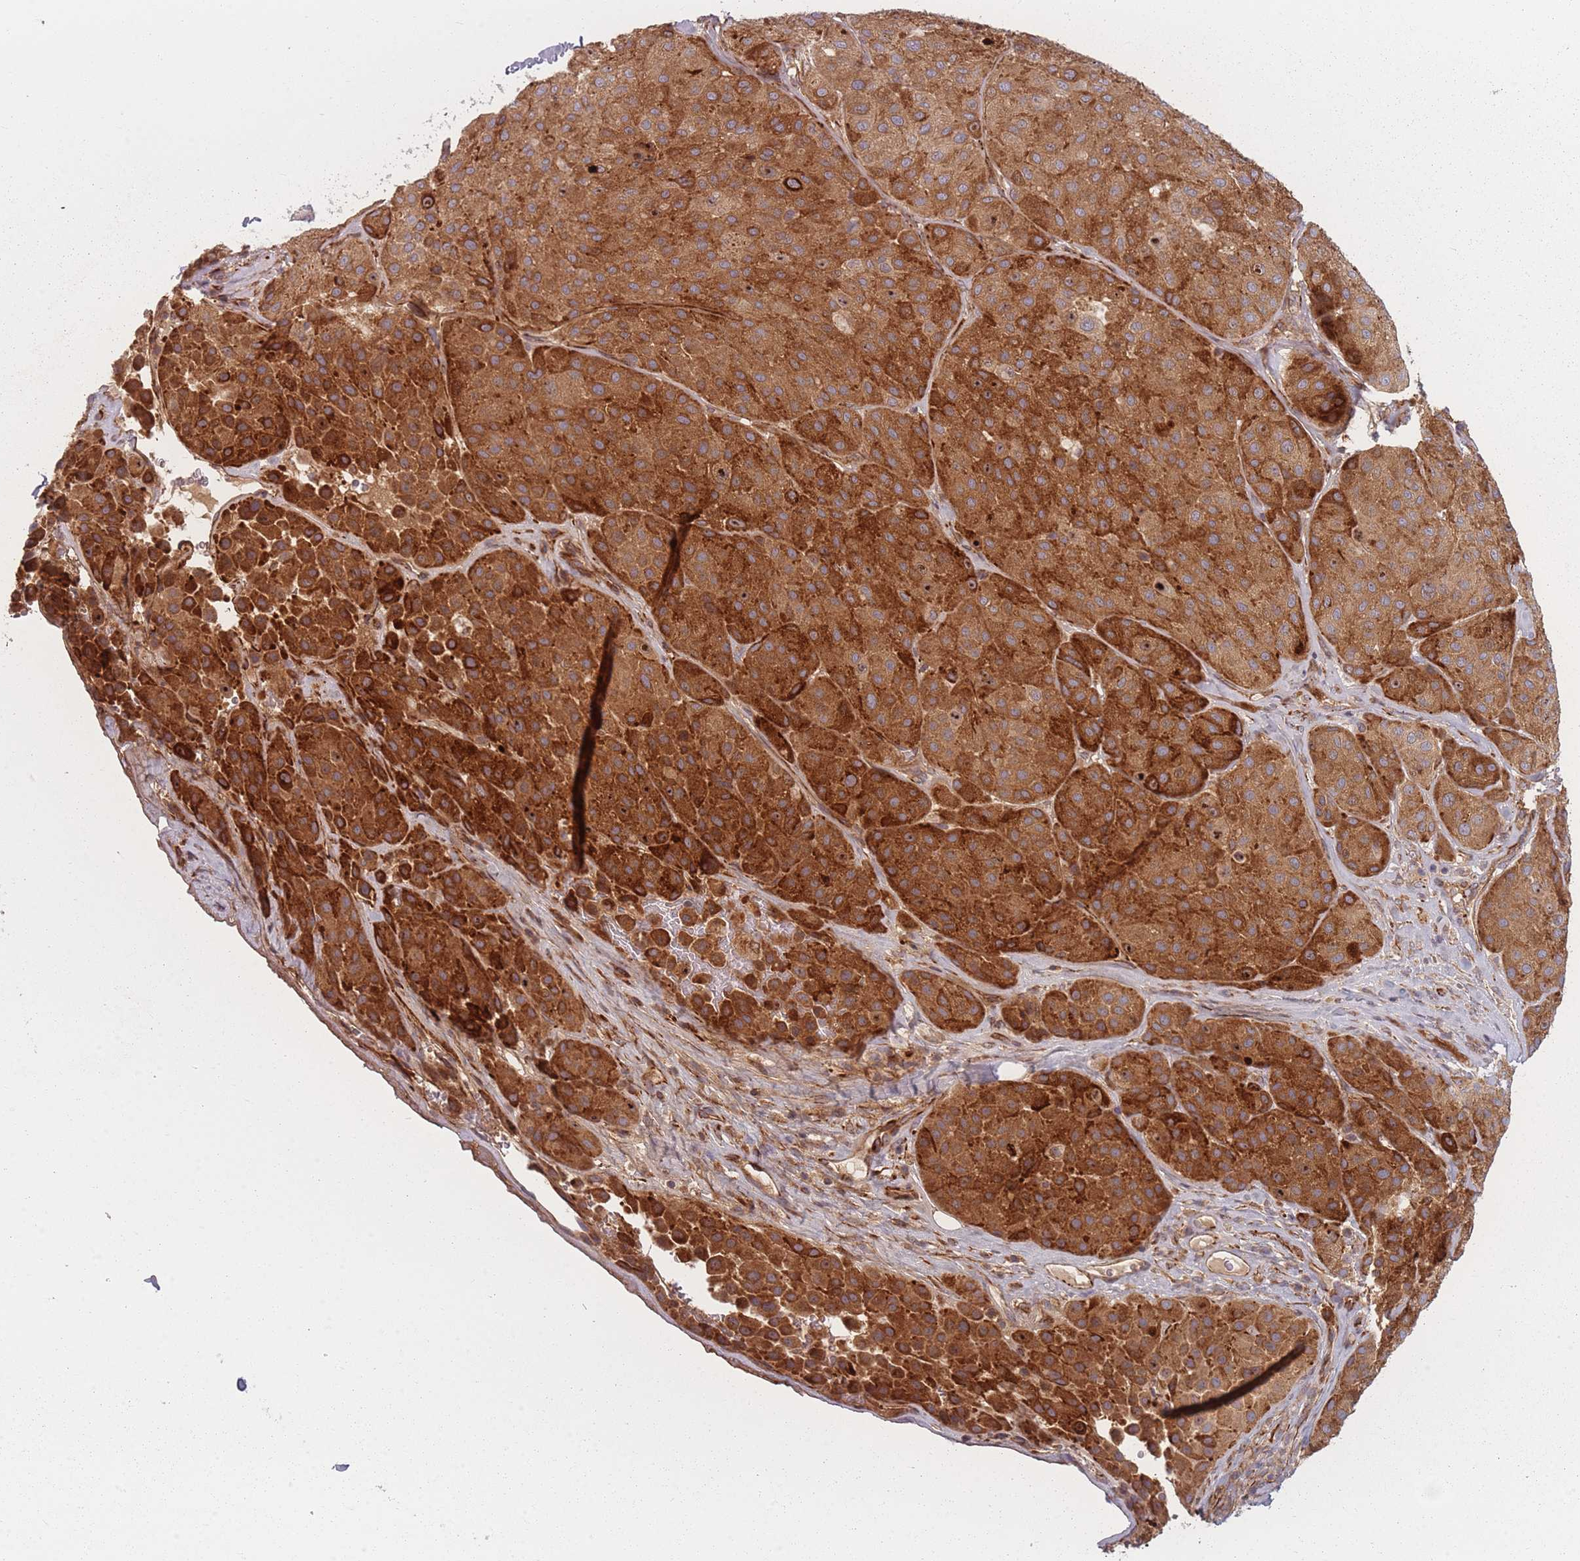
{"staining": {"intensity": "strong", "quantity": ">75%", "location": "cytoplasmic/membranous"}, "tissue": "melanoma", "cell_type": "Tumor cells", "image_type": "cancer", "snomed": [{"axis": "morphology", "description": "Malignant melanoma, Metastatic site"}, {"axis": "topography", "description": "Smooth muscle"}], "caption": "Immunohistochemistry staining of malignant melanoma (metastatic site), which displays high levels of strong cytoplasmic/membranous positivity in about >75% of tumor cells indicating strong cytoplasmic/membranous protein positivity. The staining was performed using DAB (3,3'-diaminobenzidine) (brown) for protein detection and nuclei were counterstained in hematoxylin (blue).", "gene": "EEF1AKMT2", "patient": {"sex": "male", "age": 41}}